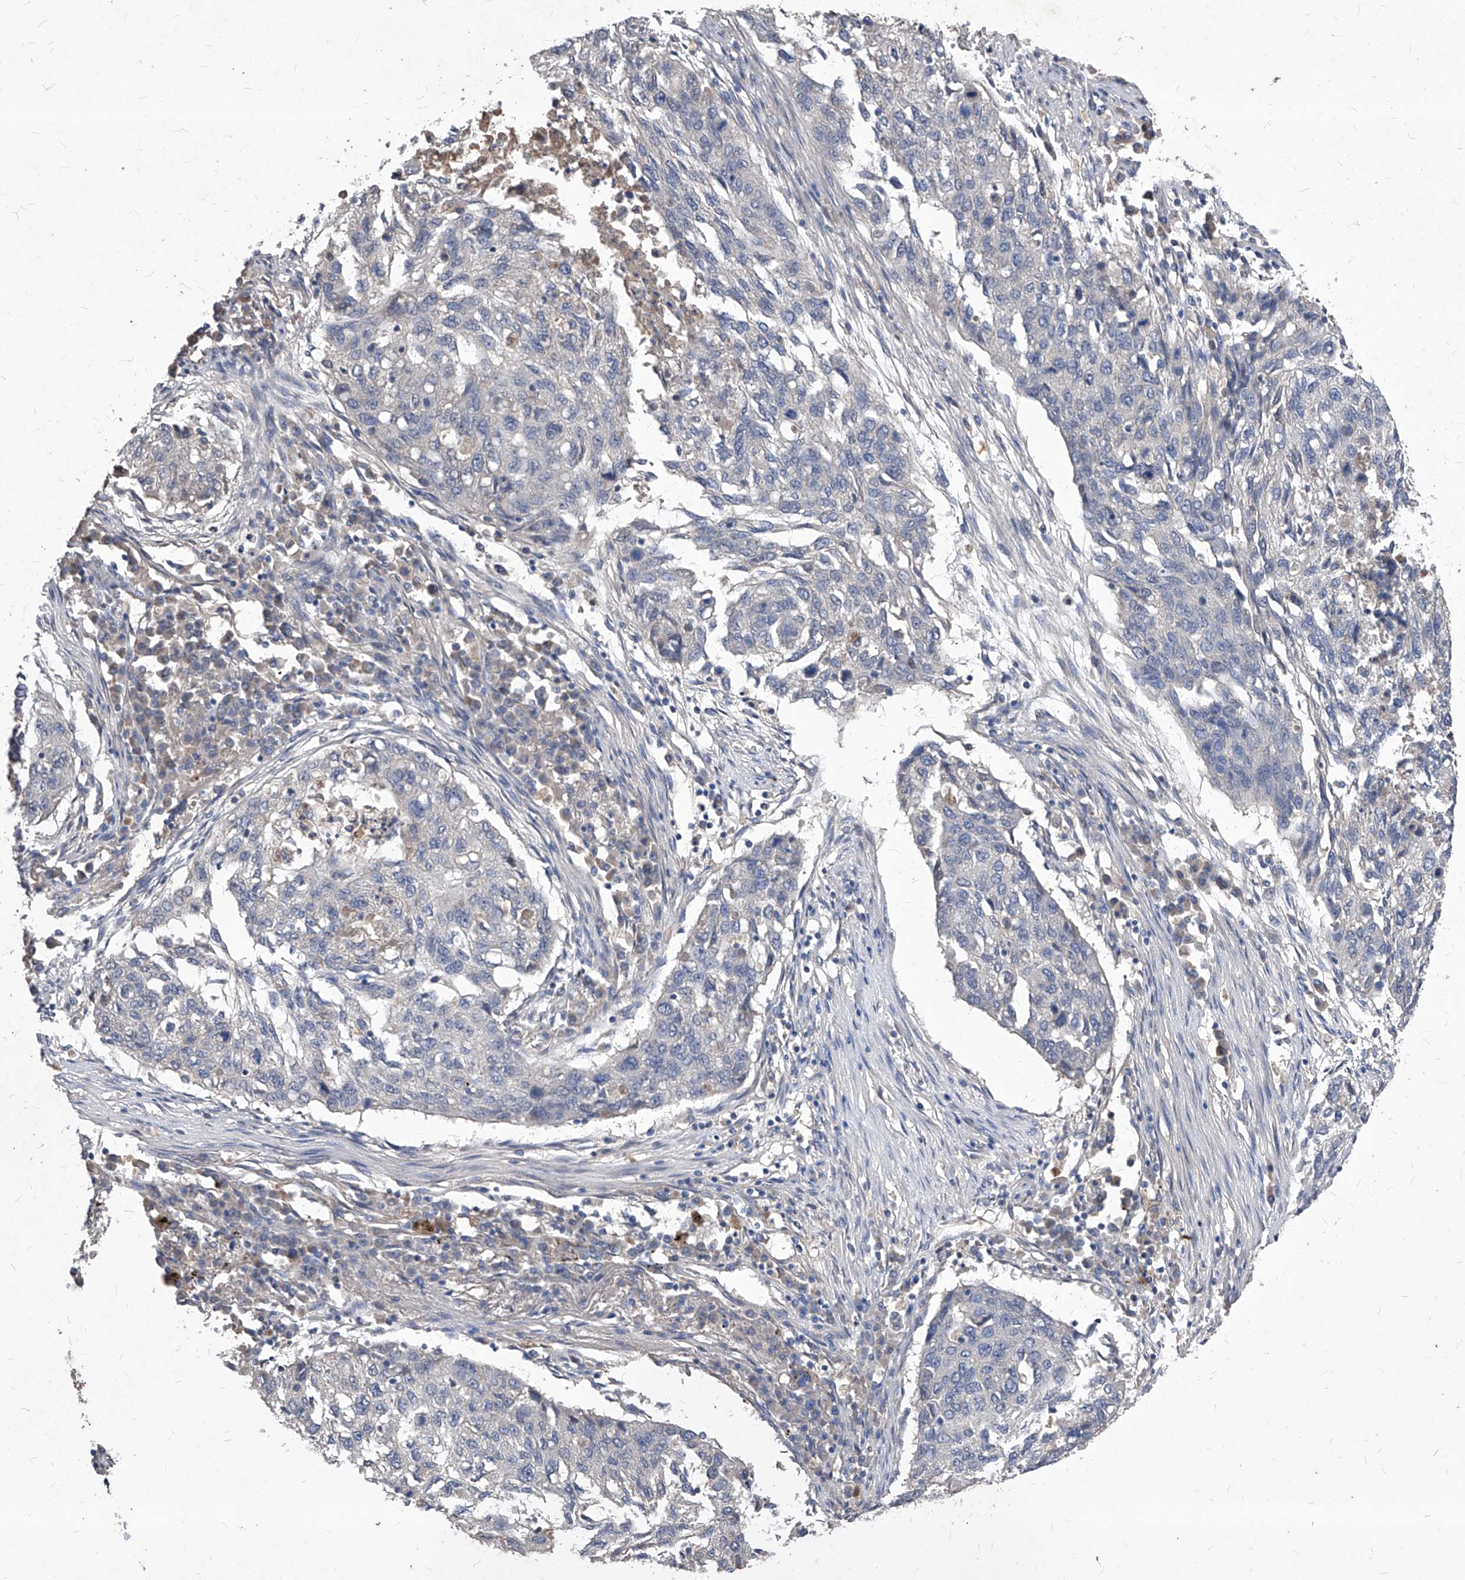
{"staining": {"intensity": "negative", "quantity": "none", "location": "none"}, "tissue": "lung cancer", "cell_type": "Tumor cells", "image_type": "cancer", "snomed": [{"axis": "morphology", "description": "Squamous cell carcinoma, NOS"}, {"axis": "topography", "description": "Lung"}], "caption": "An immunohistochemistry (IHC) micrograph of lung cancer is shown. There is no staining in tumor cells of lung cancer.", "gene": "SYNGR1", "patient": {"sex": "female", "age": 63}}